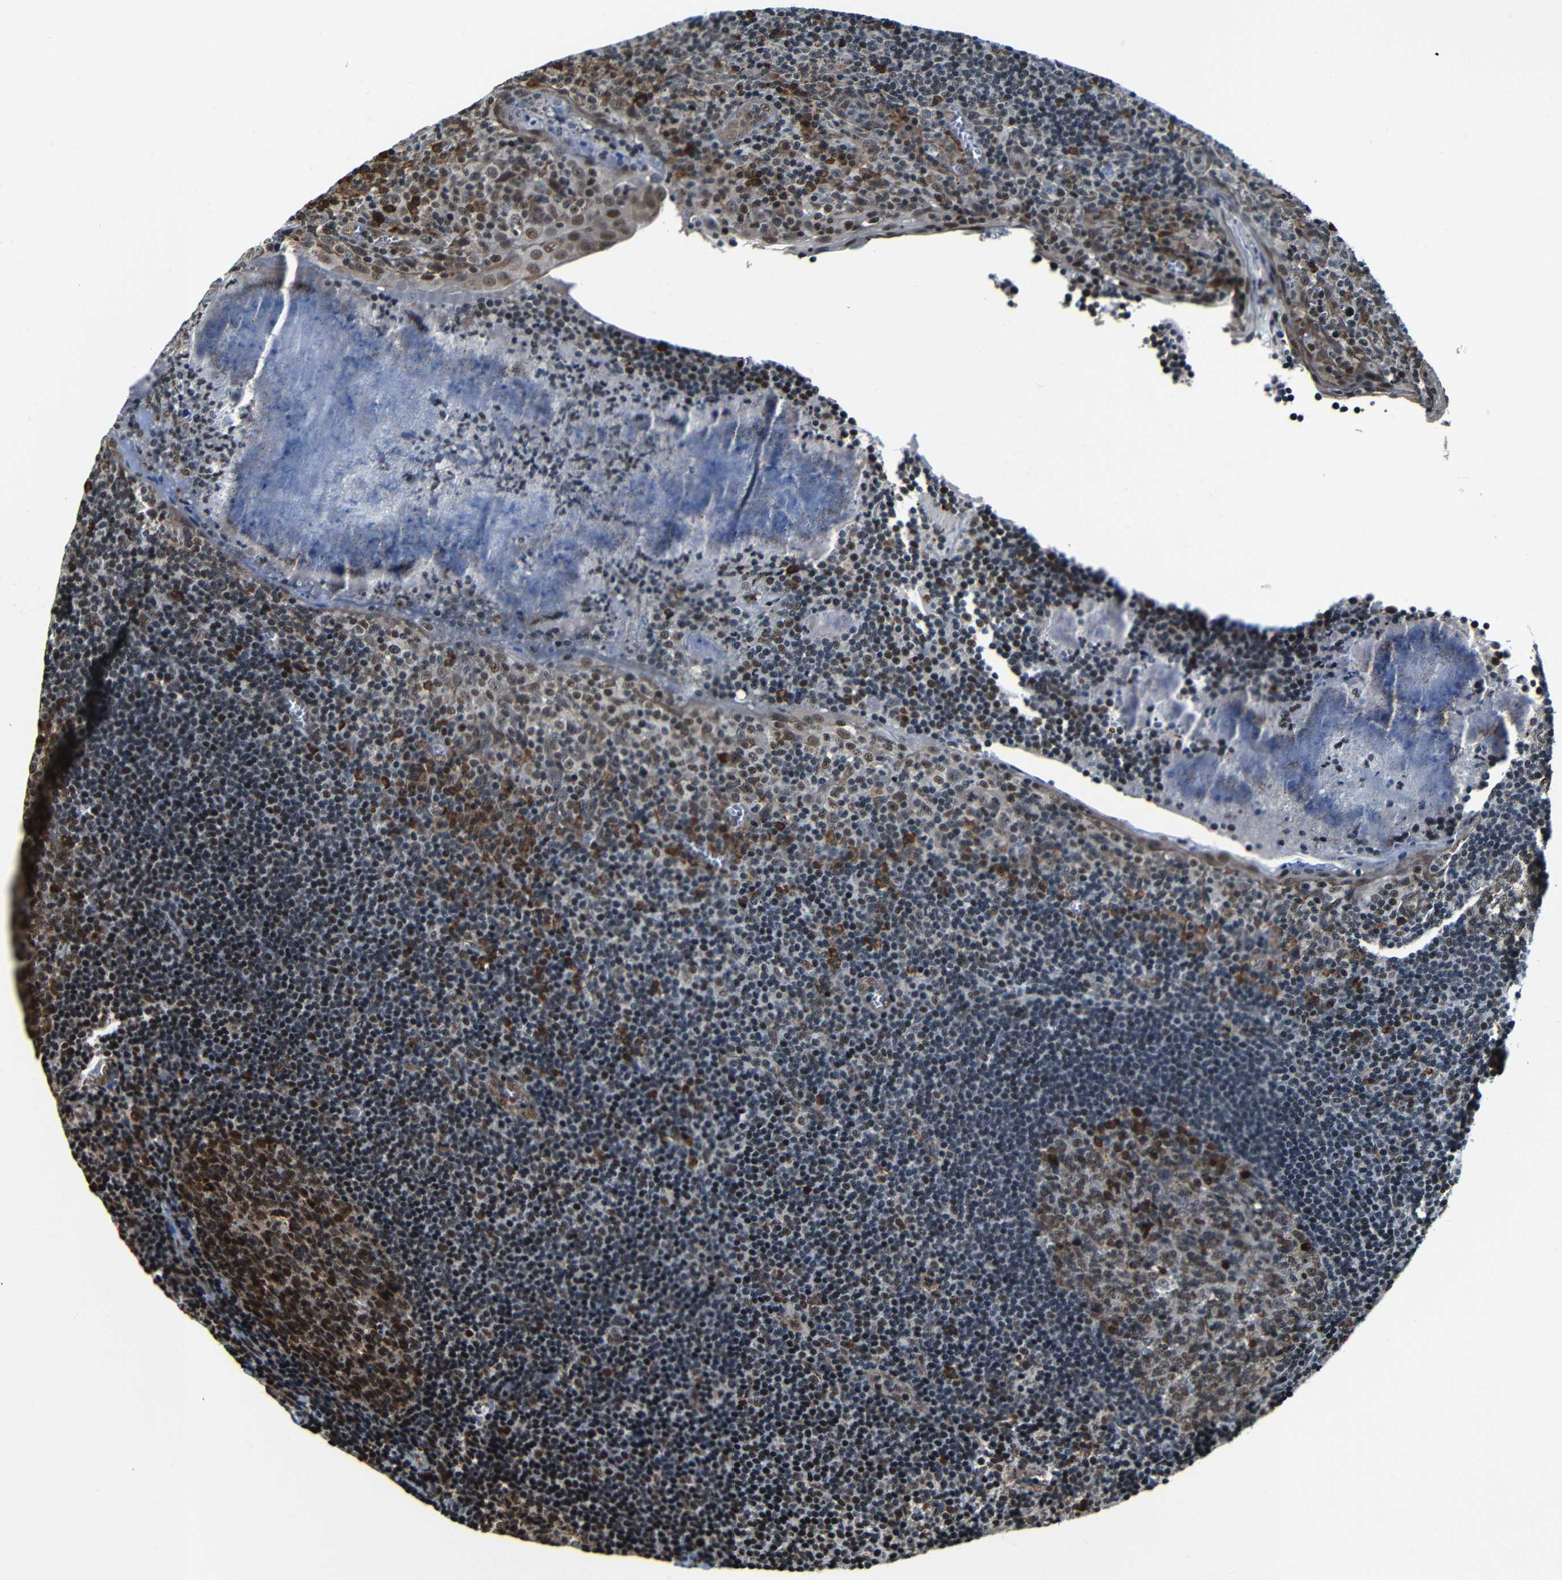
{"staining": {"intensity": "strong", "quantity": "25%-75%", "location": "cytoplasmic/membranous,nuclear"}, "tissue": "tonsil", "cell_type": "Germinal center cells", "image_type": "normal", "snomed": [{"axis": "morphology", "description": "Normal tissue, NOS"}, {"axis": "topography", "description": "Tonsil"}], "caption": "High-magnification brightfield microscopy of normal tonsil stained with DAB (brown) and counterstained with hematoxylin (blue). germinal center cells exhibit strong cytoplasmic/membranous,nuclear staining is appreciated in approximately25%-75% of cells.", "gene": "NCBP3", "patient": {"sex": "male", "age": 37}}